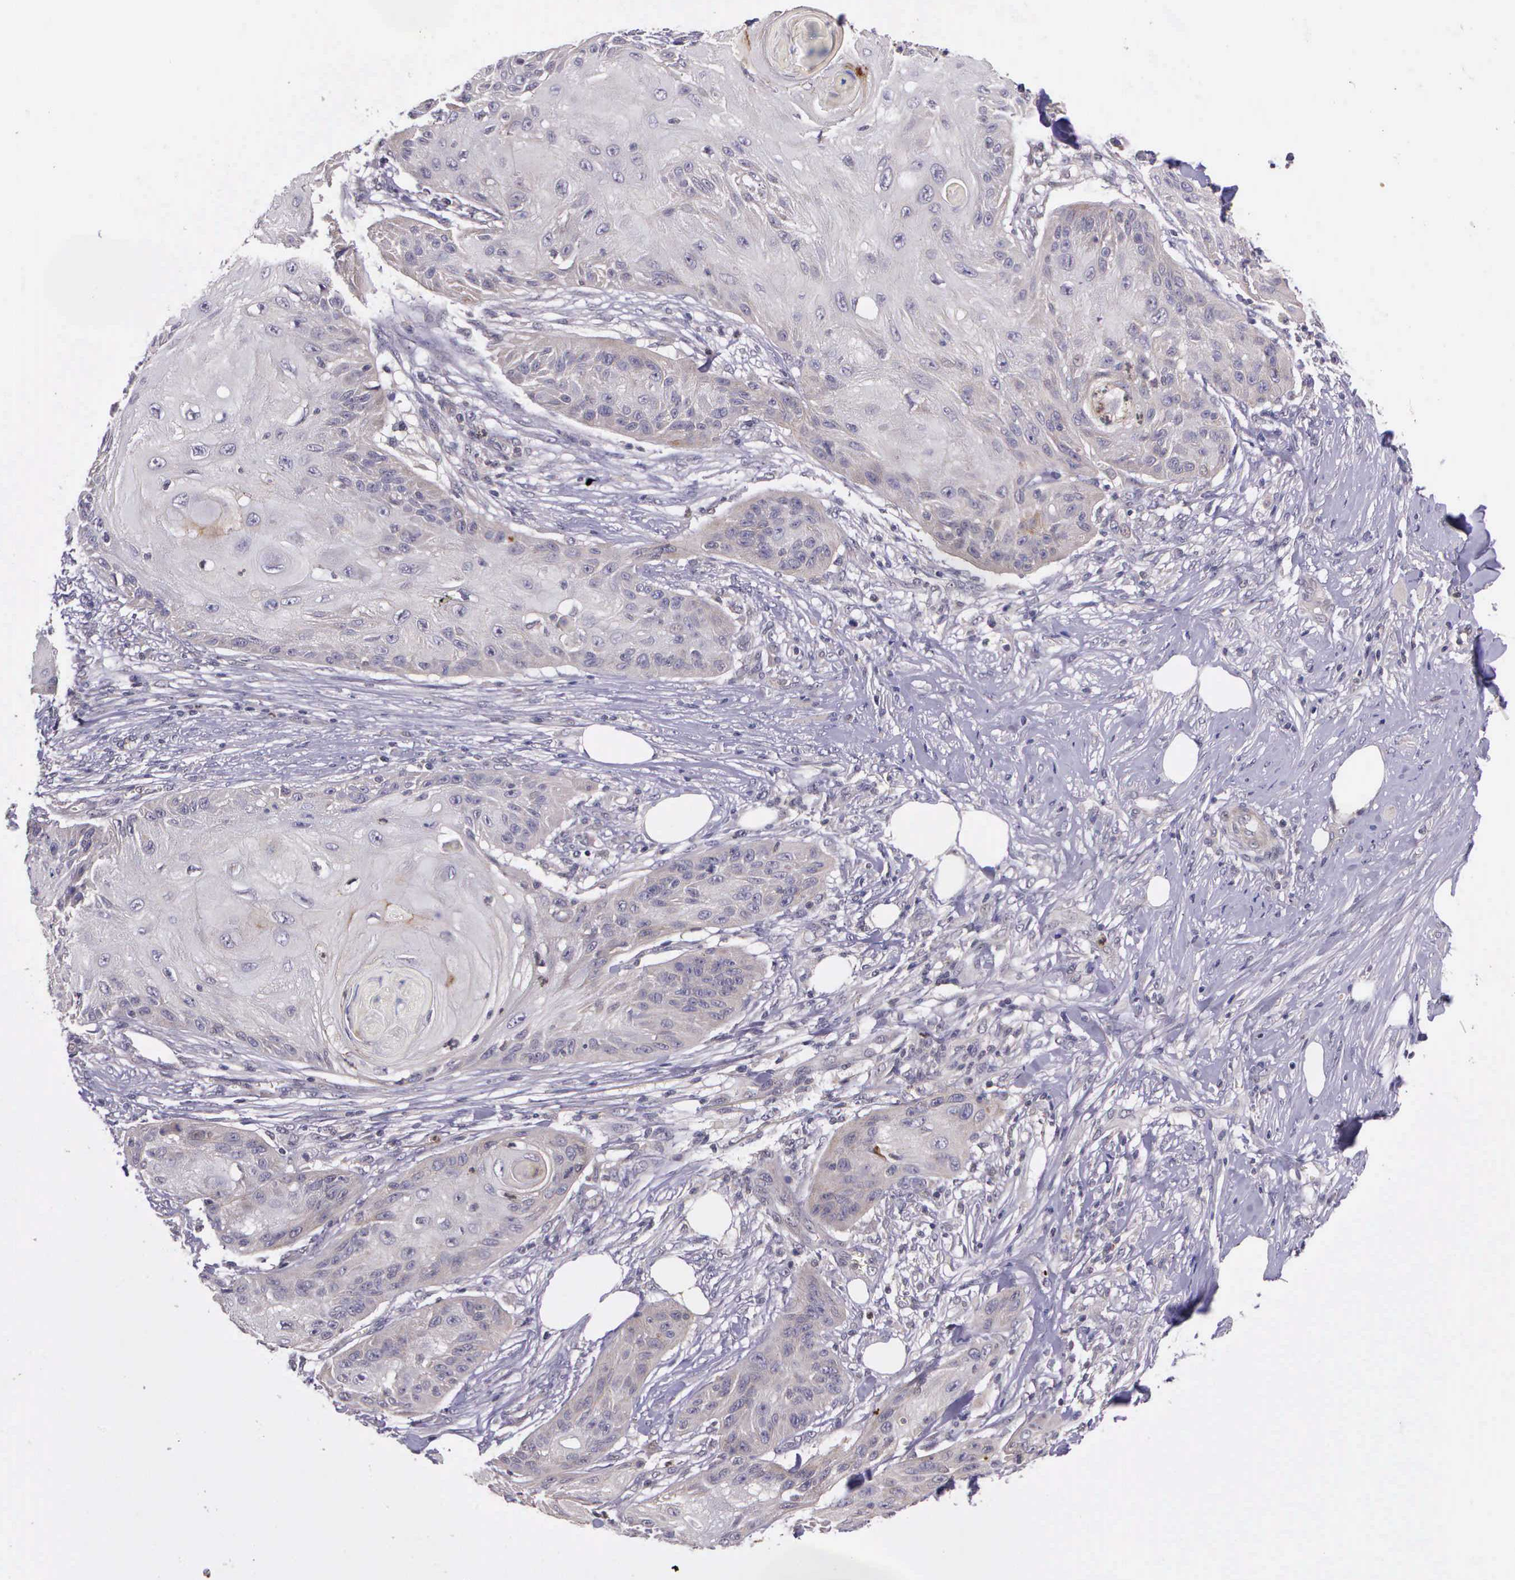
{"staining": {"intensity": "negative", "quantity": "none", "location": "none"}, "tissue": "skin cancer", "cell_type": "Tumor cells", "image_type": "cancer", "snomed": [{"axis": "morphology", "description": "Squamous cell carcinoma, NOS"}, {"axis": "topography", "description": "Skin"}], "caption": "A histopathology image of human skin squamous cell carcinoma is negative for staining in tumor cells.", "gene": "PRICKLE3", "patient": {"sex": "female", "age": 88}}